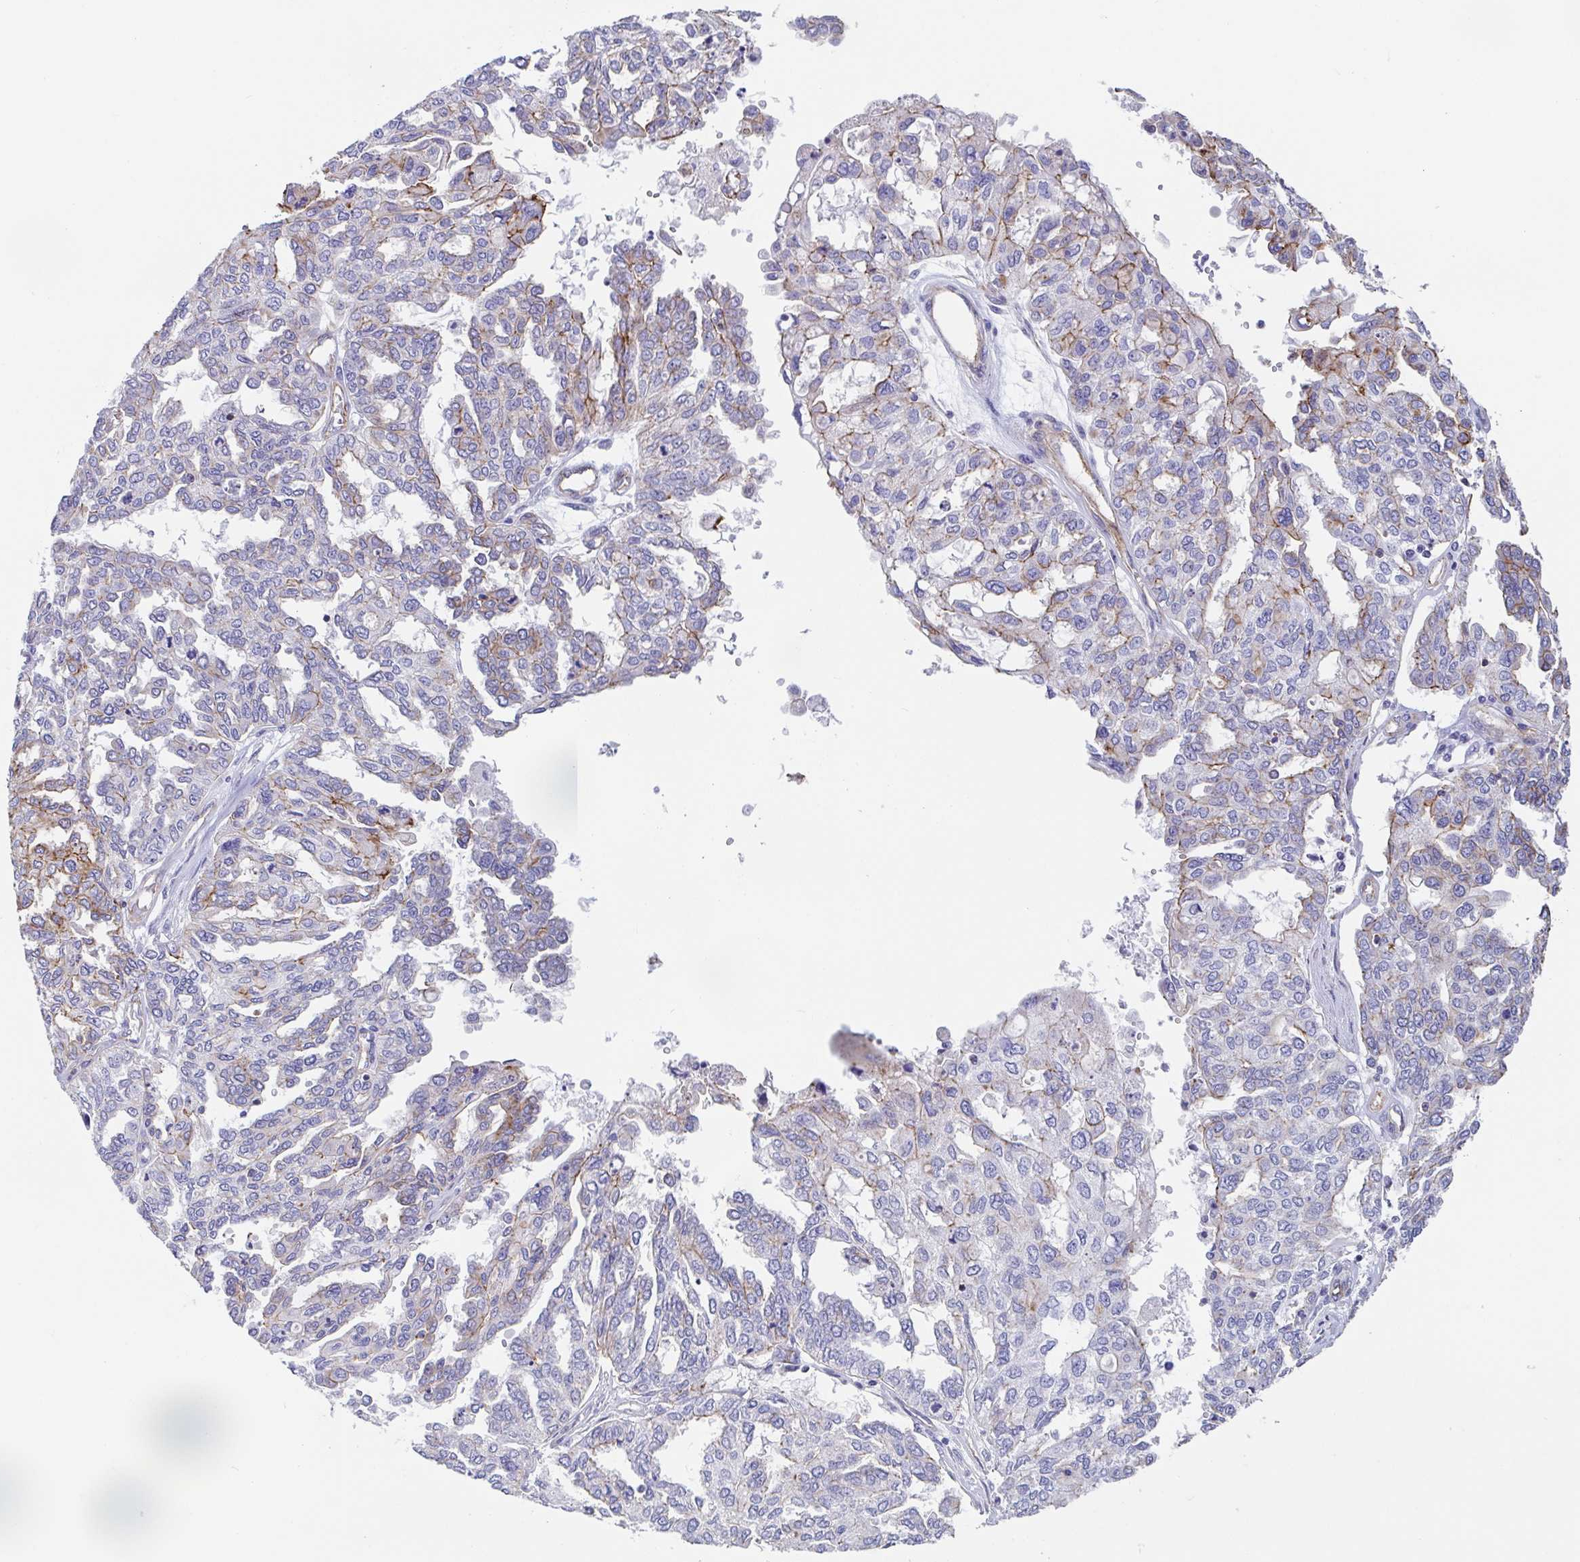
{"staining": {"intensity": "moderate", "quantity": "<25%", "location": "cytoplasmic/membranous"}, "tissue": "ovarian cancer", "cell_type": "Tumor cells", "image_type": "cancer", "snomed": [{"axis": "morphology", "description": "Cystadenocarcinoma, serous, NOS"}, {"axis": "topography", "description": "Ovary"}], "caption": "Ovarian serous cystadenocarcinoma was stained to show a protein in brown. There is low levels of moderate cytoplasmic/membranous staining in approximately <25% of tumor cells.", "gene": "TRAM2", "patient": {"sex": "female", "age": 53}}